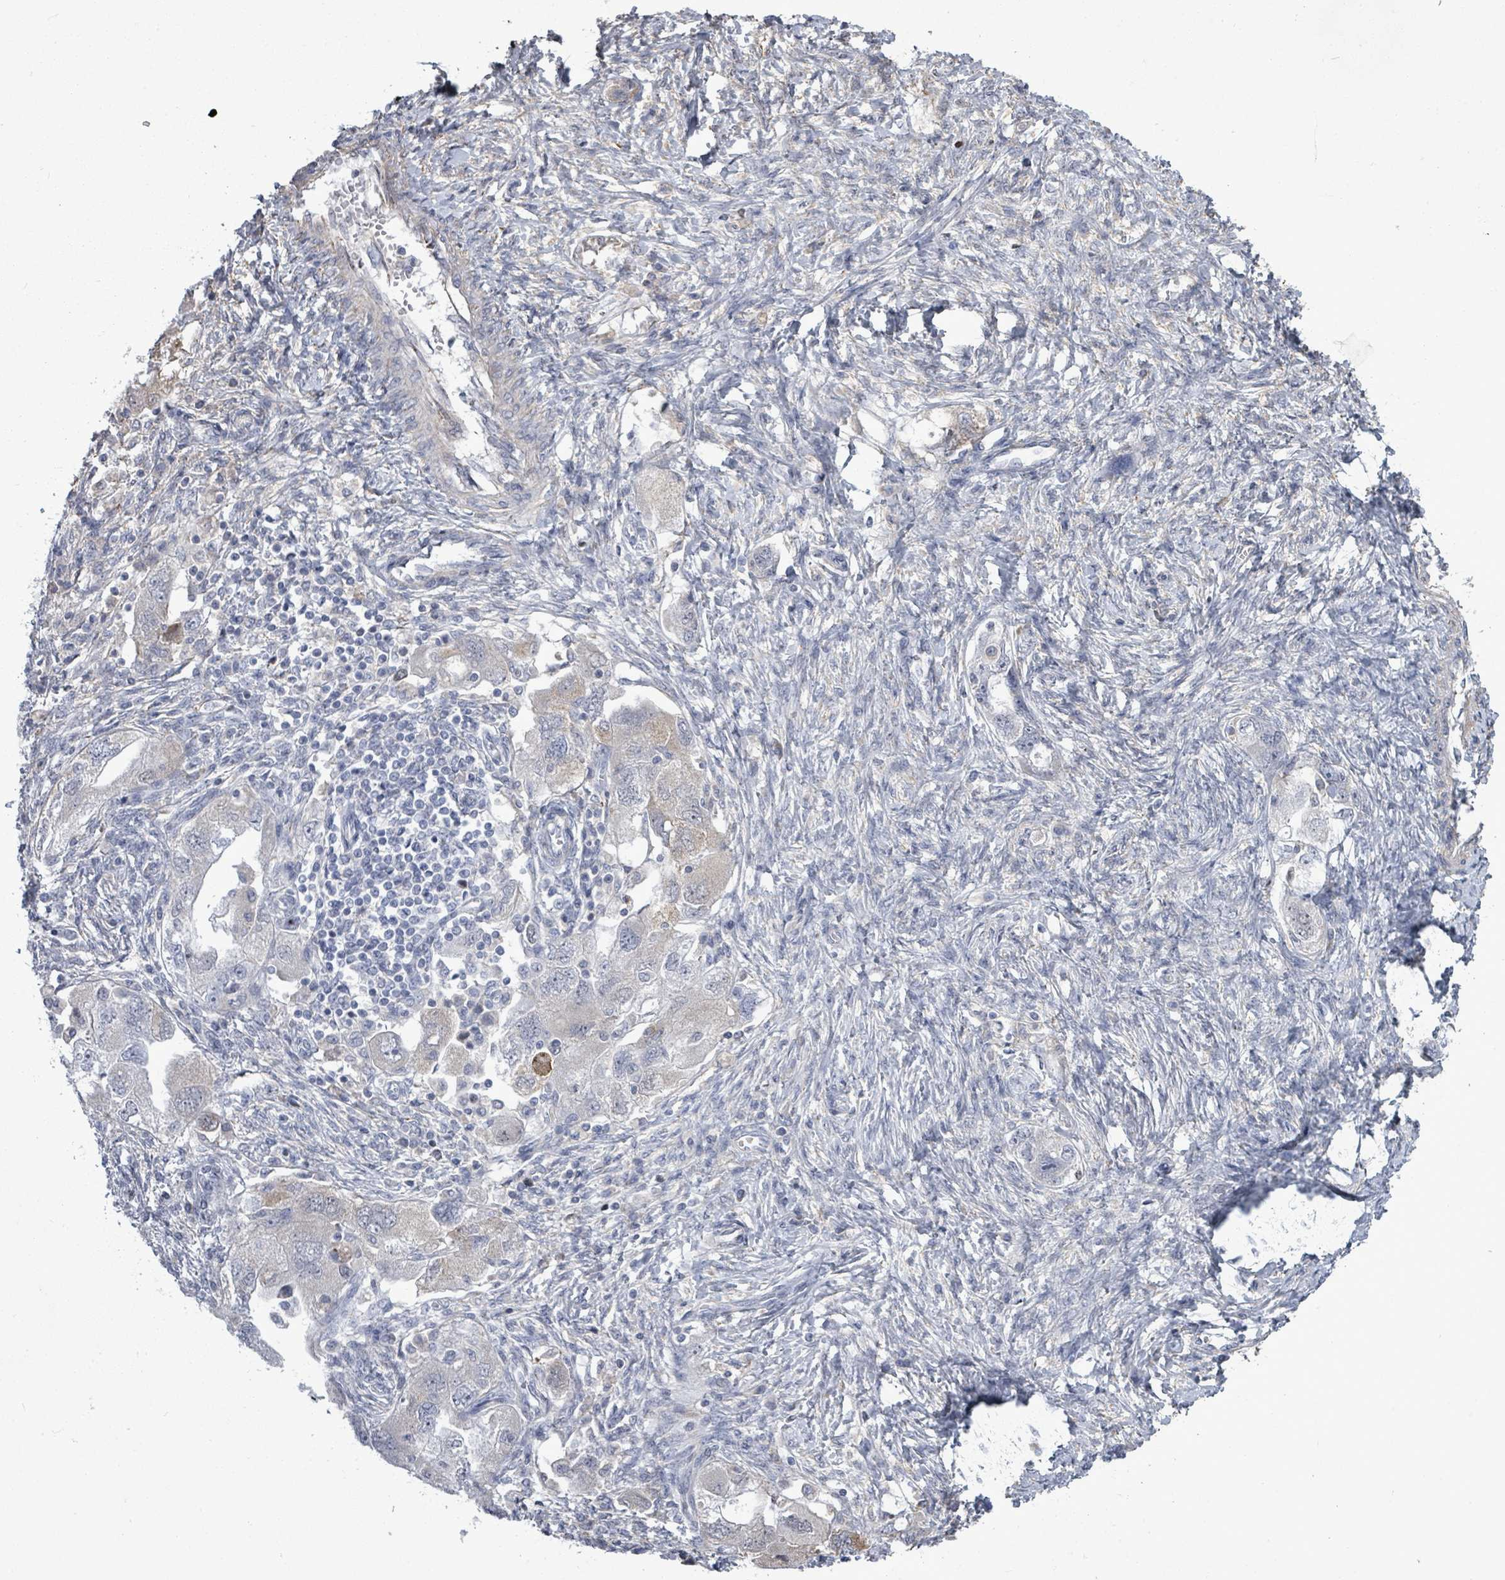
{"staining": {"intensity": "negative", "quantity": "none", "location": "none"}, "tissue": "ovarian cancer", "cell_type": "Tumor cells", "image_type": "cancer", "snomed": [{"axis": "morphology", "description": "Carcinoma, NOS"}, {"axis": "morphology", "description": "Cystadenocarcinoma, serous, NOS"}, {"axis": "topography", "description": "Ovary"}], "caption": "Immunohistochemistry of ovarian cancer (carcinoma) demonstrates no positivity in tumor cells.", "gene": "PAPSS1", "patient": {"sex": "female", "age": 69}}